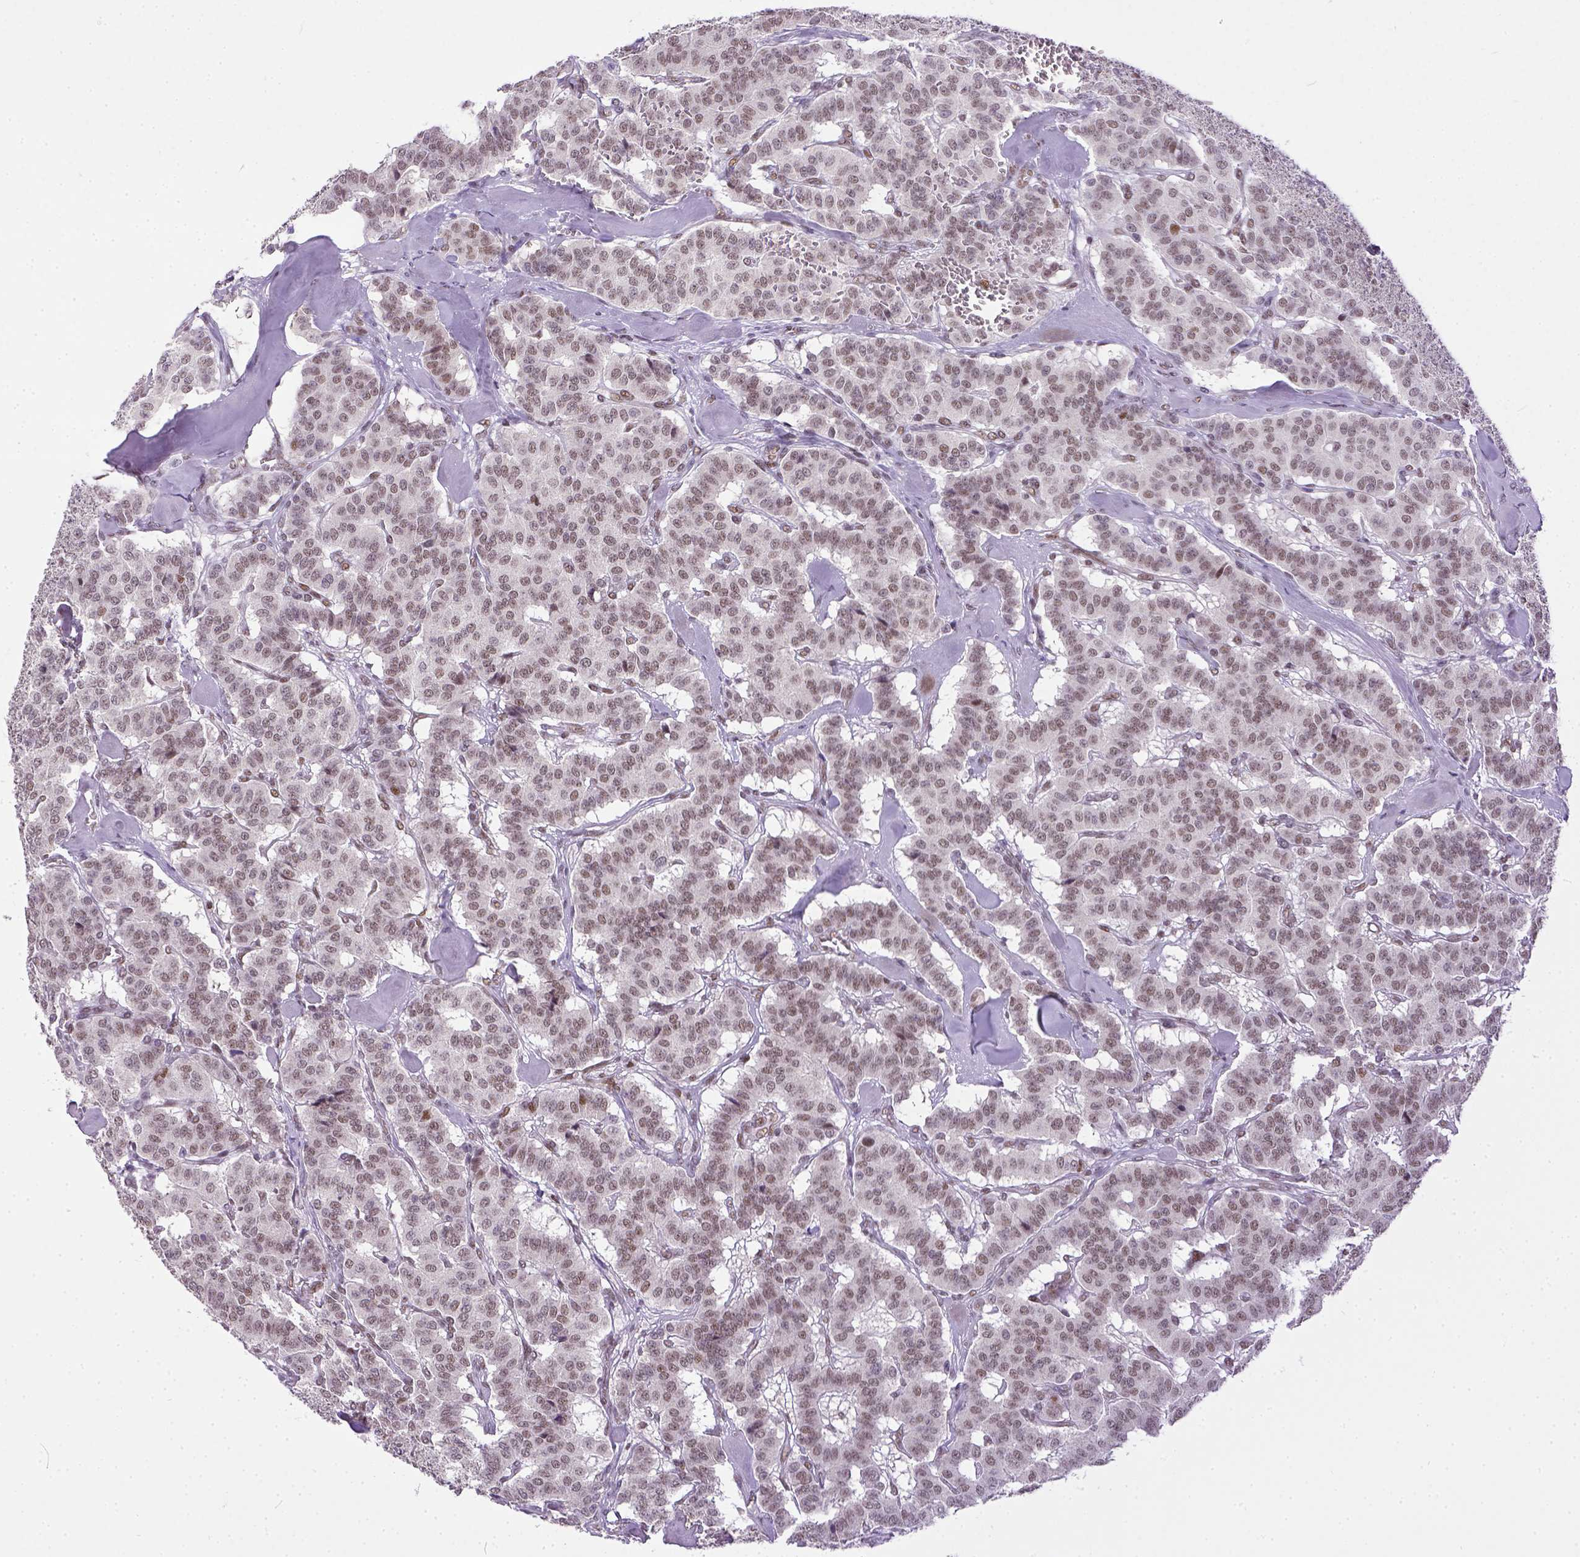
{"staining": {"intensity": "weak", "quantity": ">75%", "location": "nuclear"}, "tissue": "carcinoid", "cell_type": "Tumor cells", "image_type": "cancer", "snomed": [{"axis": "morphology", "description": "Normal tissue, NOS"}, {"axis": "morphology", "description": "Carcinoid, malignant, NOS"}, {"axis": "topography", "description": "Lung"}], "caption": "The photomicrograph demonstrates immunohistochemical staining of carcinoid. There is weak nuclear positivity is identified in about >75% of tumor cells.", "gene": "ERCC1", "patient": {"sex": "female", "age": 46}}